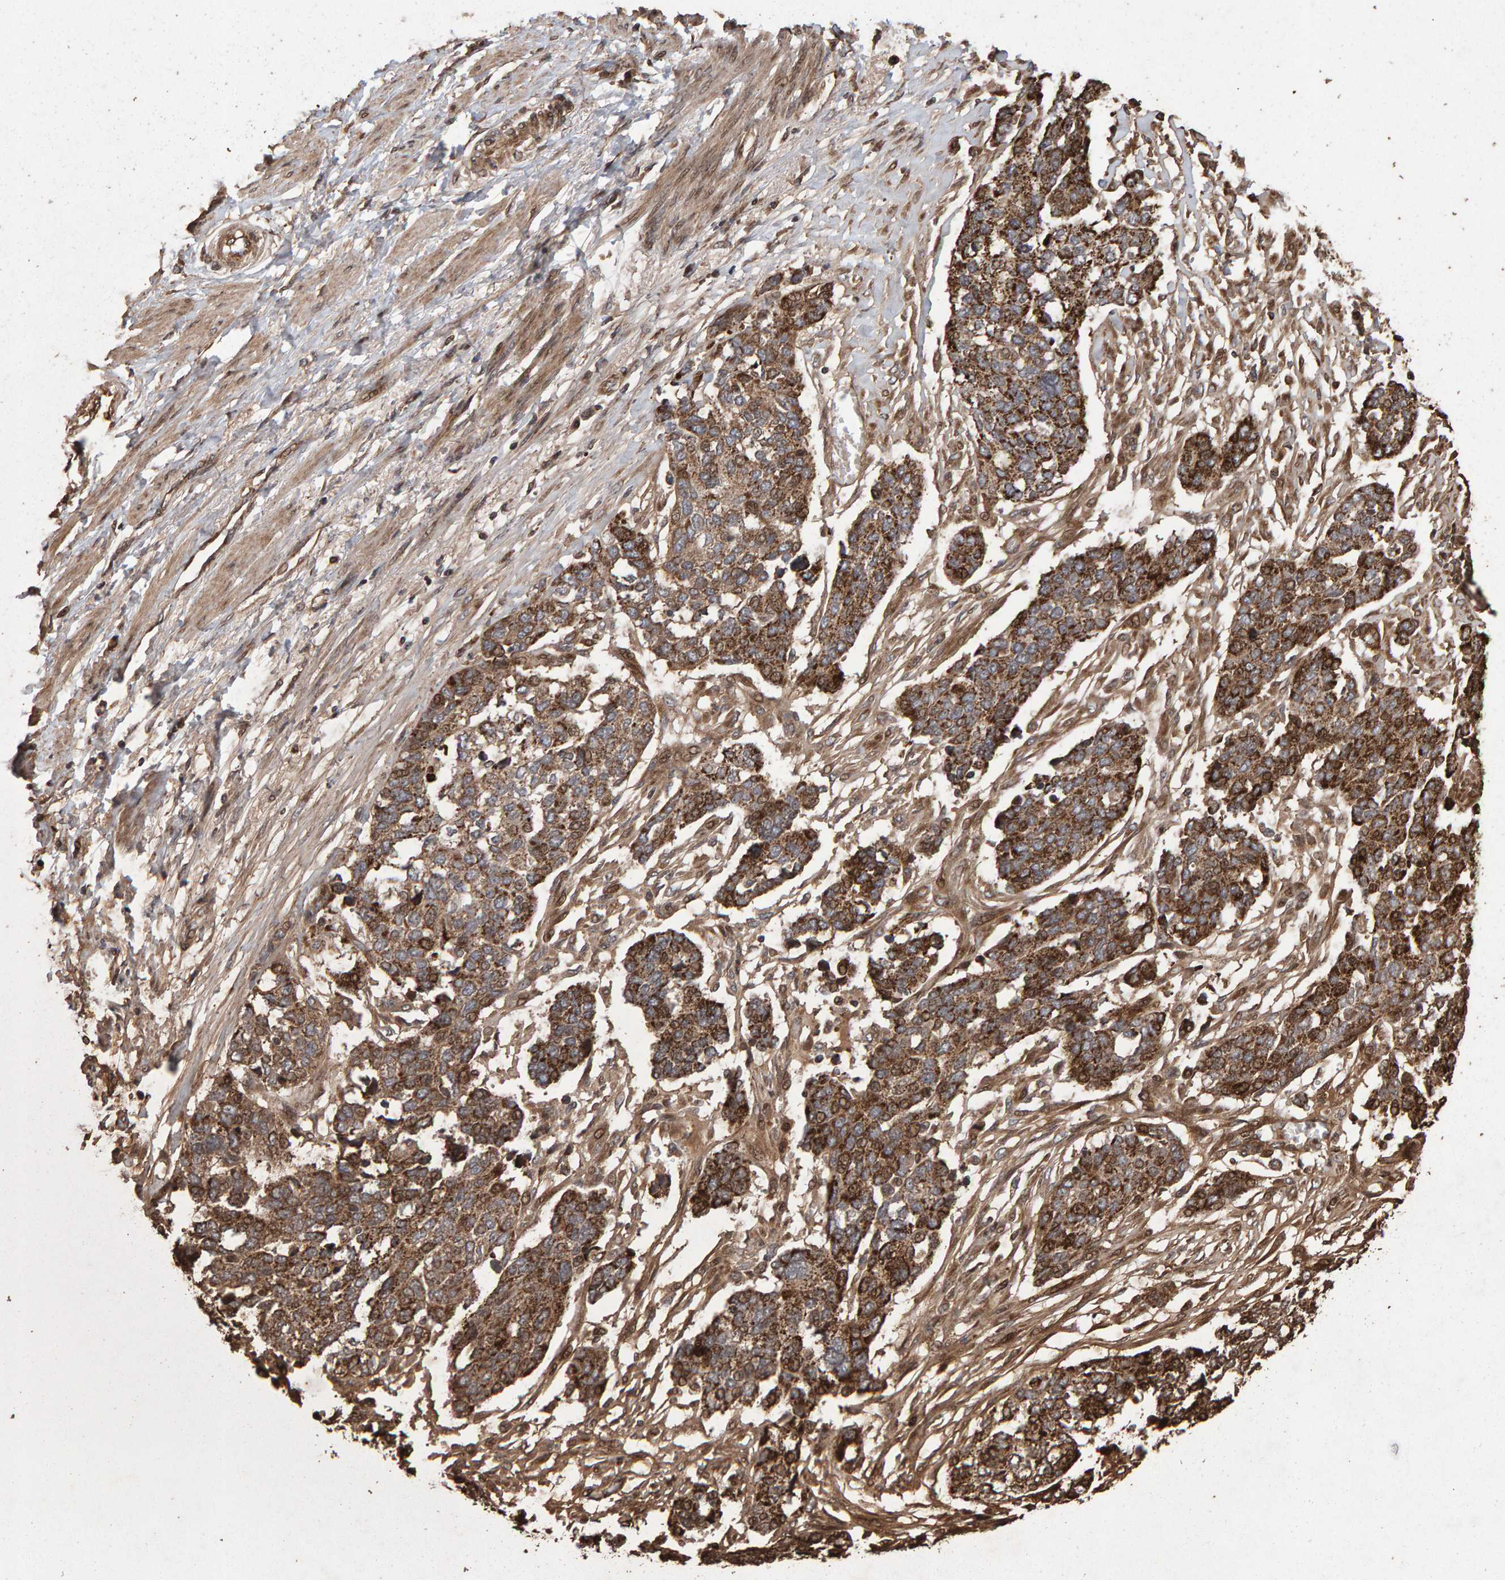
{"staining": {"intensity": "strong", "quantity": ">75%", "location": "cytoplasmic/membranous"}, "tissue": "ovarian cancer", "cell_type": "Tumor cells", "image_type": "cancer", "snomed": [{"axis": "morphology", "description": "Cystadenocarcinoma, serous, NOS"}, {"axis": "topography", "description": "Ovary"}], "caption": "IHC image of neoplastic tissue: human serous cystadenocarcinoma (ovarian) stained using IHC exhibits high levels of strong protein expression localized specifically in the cytoplasmic/membranous of tumor cells, appearing as a cytoplasmic/membranous brown color.", "gene": "OSBP2", "patient": {"sex": "female", "age": 44}}